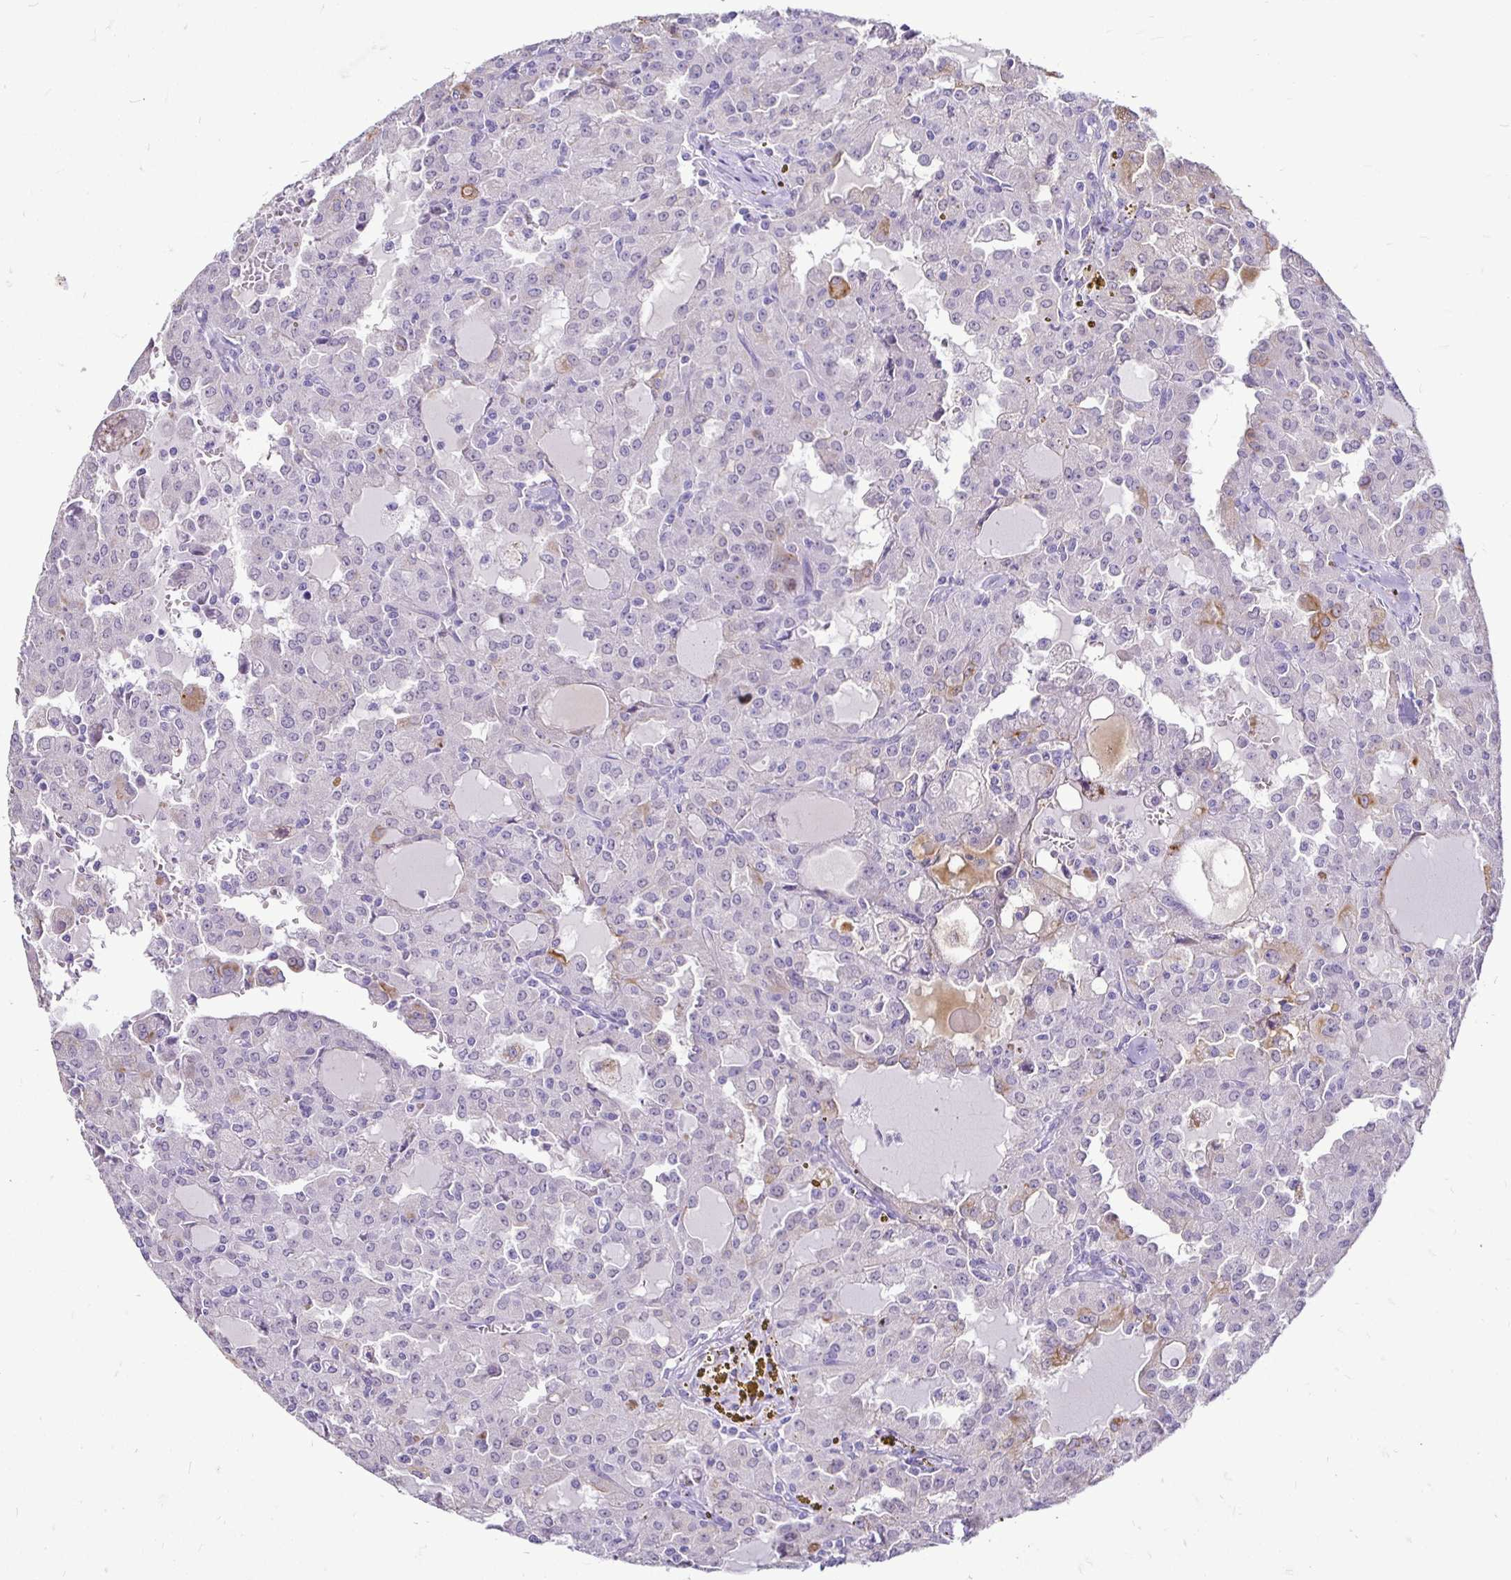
{"staining": {"intensity": "moderate", "quantity": "<25%", "location": "cytoplasmic/membranous"}, "tissue": "head and neck cancer", "cell_type": "Tumor cells", "image_type": "cancer", "snomed": [{"axis": "morphology", "description": "Adenocarcinoma, NOS"}, {"axis": "topography", "description": "Head-Neck"}], "caption": "Protein positivity by IHC displays moderate cytoplasmic/membranous expression in approximately <25% of tumor cells in head and neck cancer. The protein of interest is stained brown, and the nuclei are stained in blue (DAB IHC with brightfield microscopy, high magnification).", "gene": "TAF1D", "patient": {"sex": "male", "age": 64}}